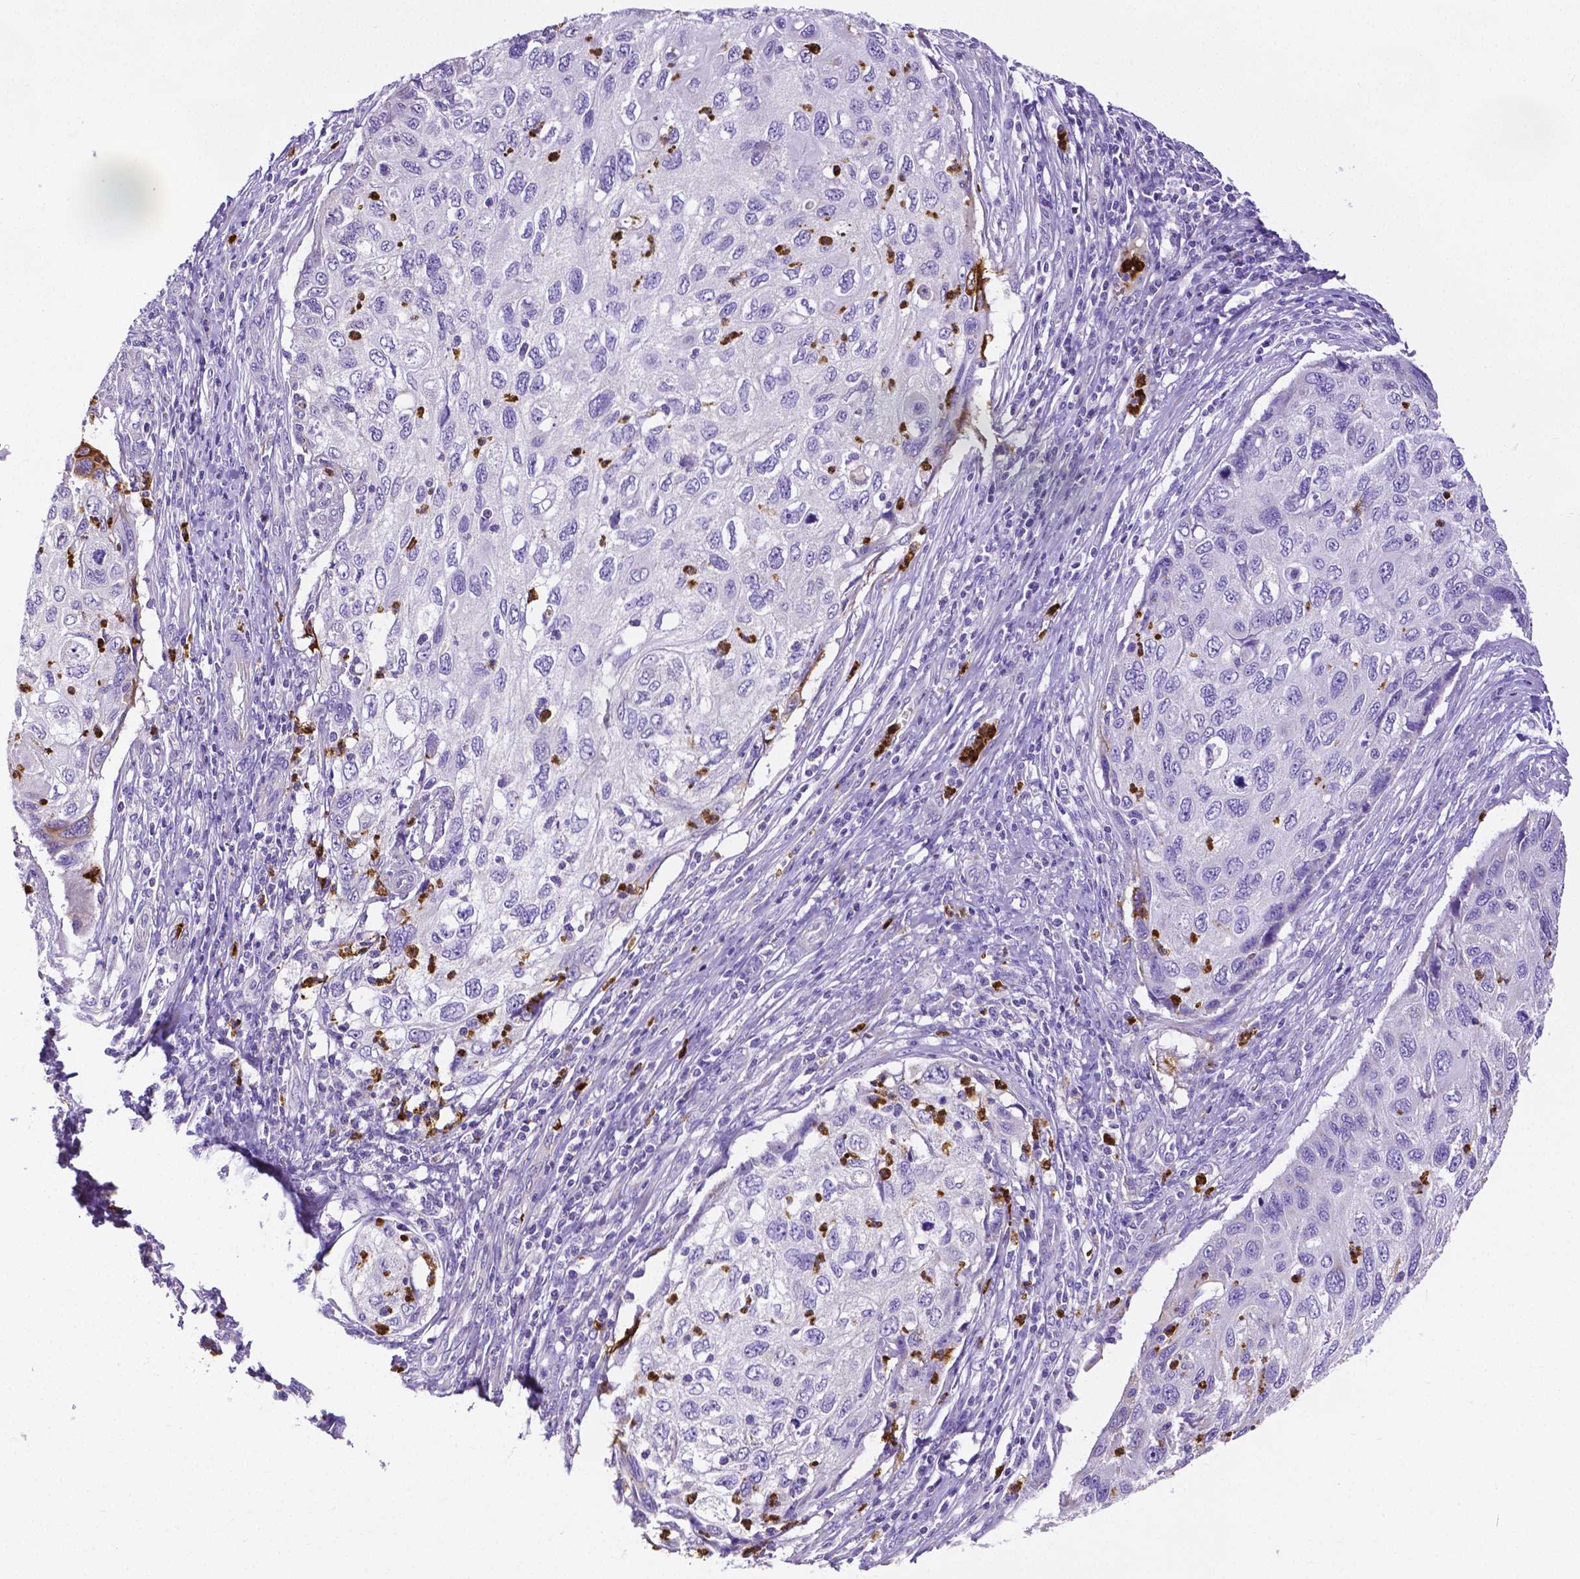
{"staining": {"intensity": "negative", "quantity": "none", "location": "none"}, "tissue": "cervical cancer", "cell_type": "Tumor cells", "image_type": "cancer", "snomed": [{"axis": "morphology", "description": "Squamous cell carcinoma, NOS"}, {"axis": "topography", "description": "Cervix"}], "caption": "The photomicrograph shows no staining of tumor cells in cervical cancer (squamous cell carcinoma).", "gene": "MMP9", "patient": {"sex": "female", "age": 70}}